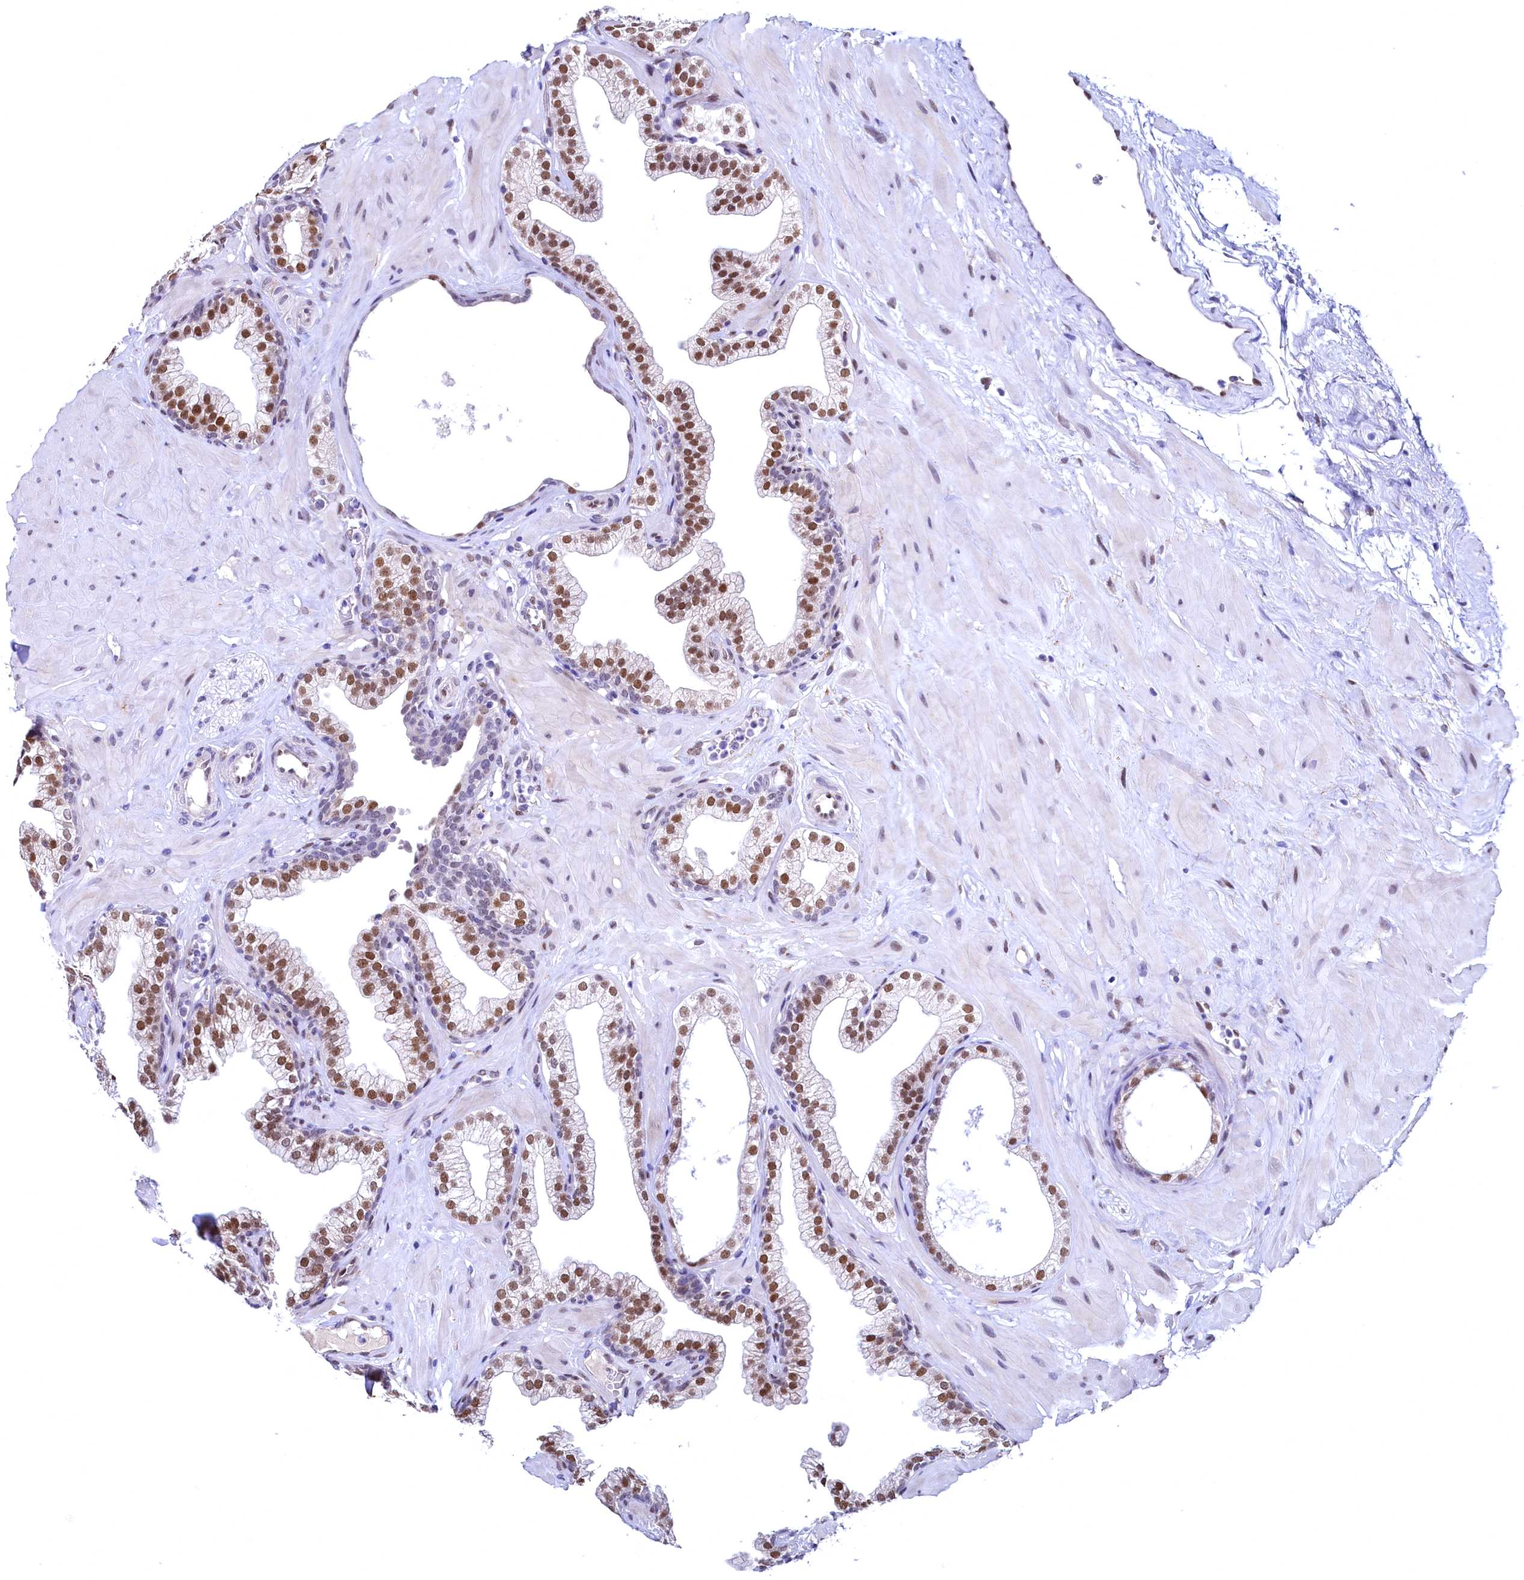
{"staining": {"intensity": "moderate", "quantity": "25%-75%", "location": "nuclear"}, "tissue": "prostate", "cell_type": "Glandular cells", "image_type": "normal", "snomed": [{"axis": "morphology", "description": "Normal tissue, NOS"}, {"axis": "morphology", "description": "Urothelial carcinoma, Low grade"}, {"axis": "topography", "description": "Urinary bladder"}, {"axis": "topography", "description": "Prostate"}], "caption": "Protein expression analysis of unremarkable prostate displays moderate nuclear expression in about 25%-75% of glandular cells.", "gene": "FLYWCH2", "patient": {"sex": "male", "age": 60}}